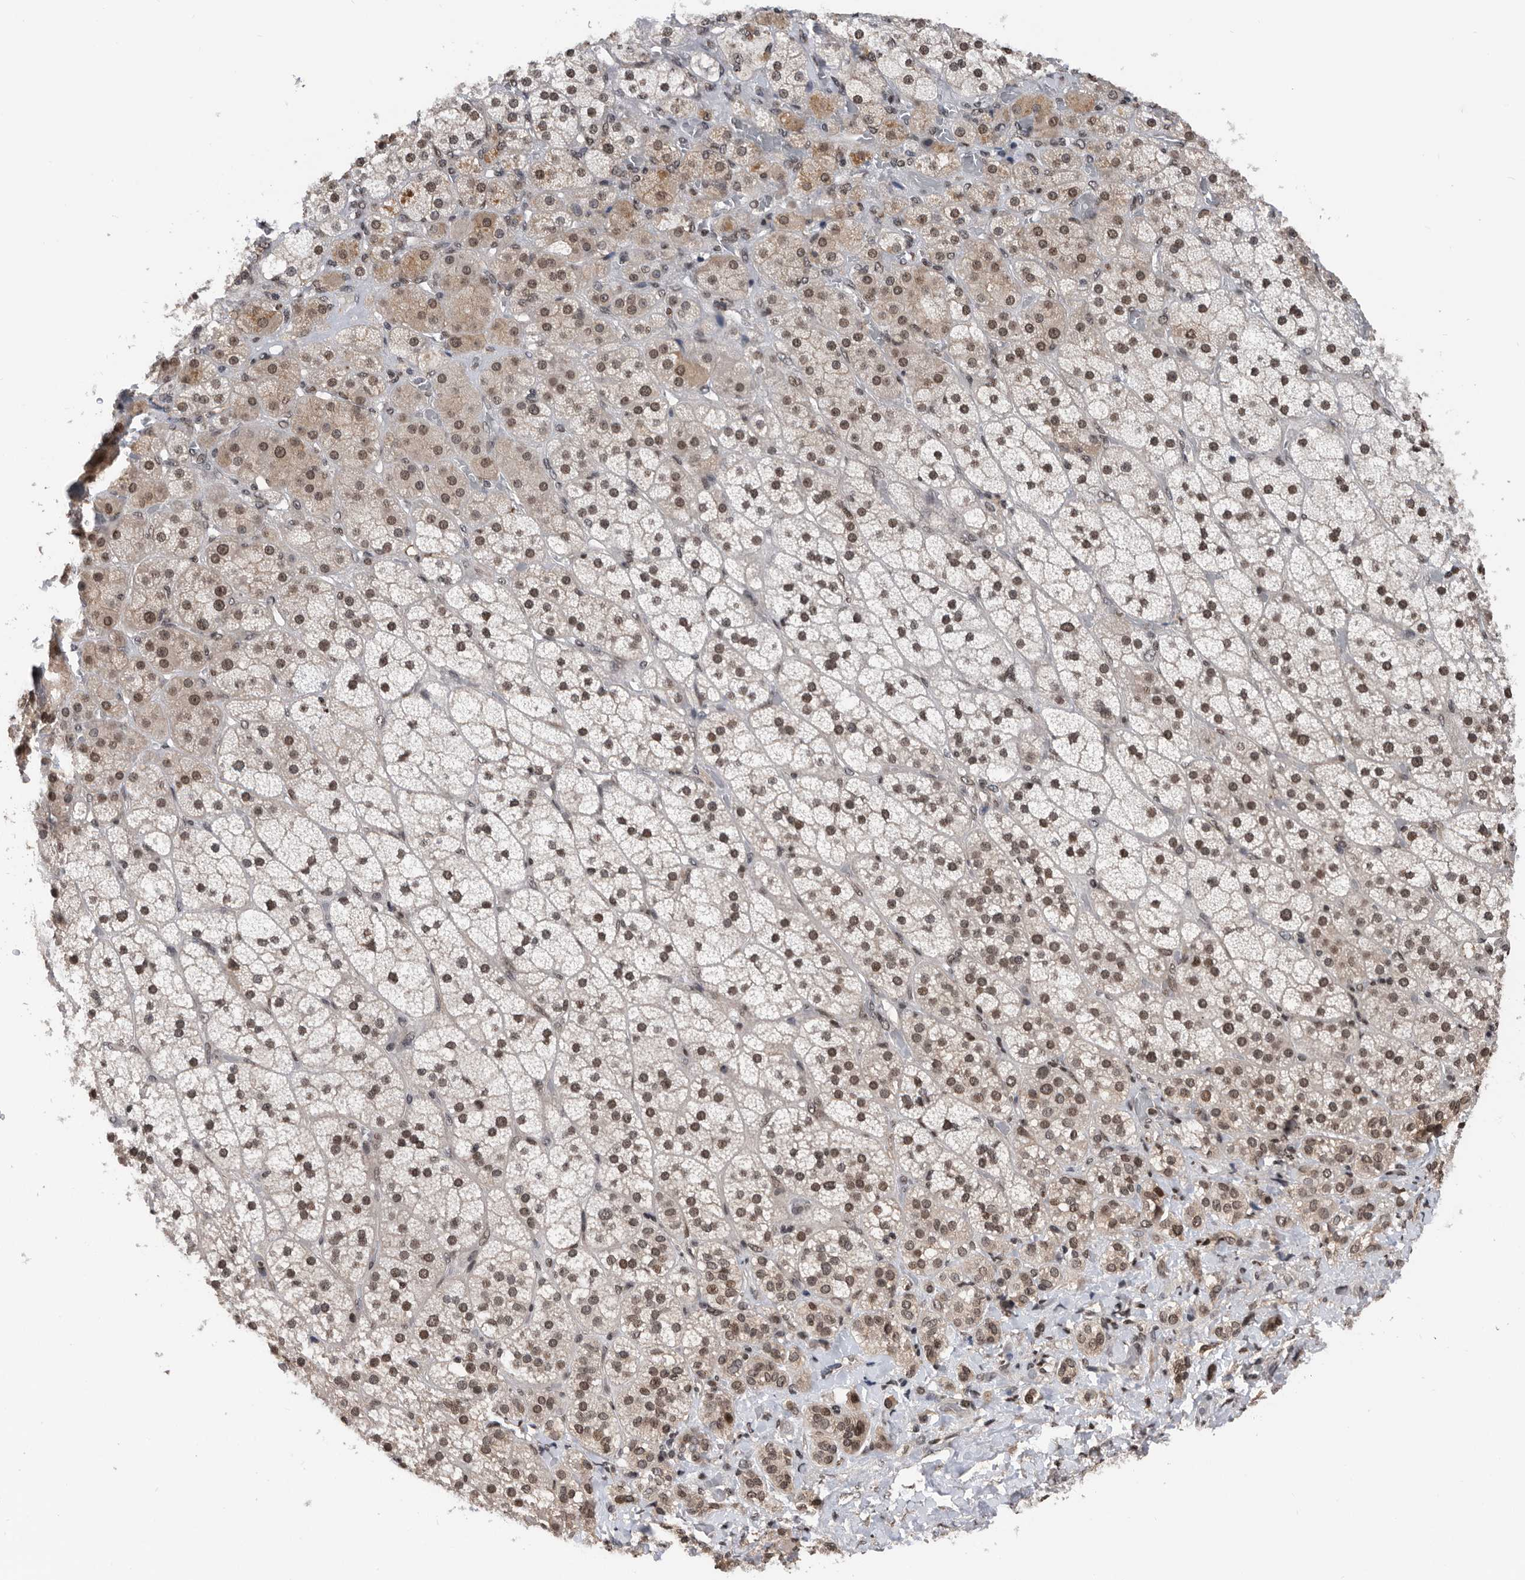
{"staining": {"intensity": "strong", "quantity": ">75%", "location": "cytoplasmic/membranous,nuclear"}, "tissue": "adrenal gland", "cell_type": "Glandular cells", "image_type": "normal", "snomed": [{"axis": "morphology", "description": "Normal tissue, NOS"}, {"axis": "topography", "description": "Adrenal gland"}], "caption": "Immunohistochemistry (IHC) (DAB) staining of benign human adrenal gland displays strong cytoplasmic/membranous,nuclear protein expression in about >75% of glandular cells.", "gene": "SNRNP48", "patient": {"sex": "male", "age": 57}}